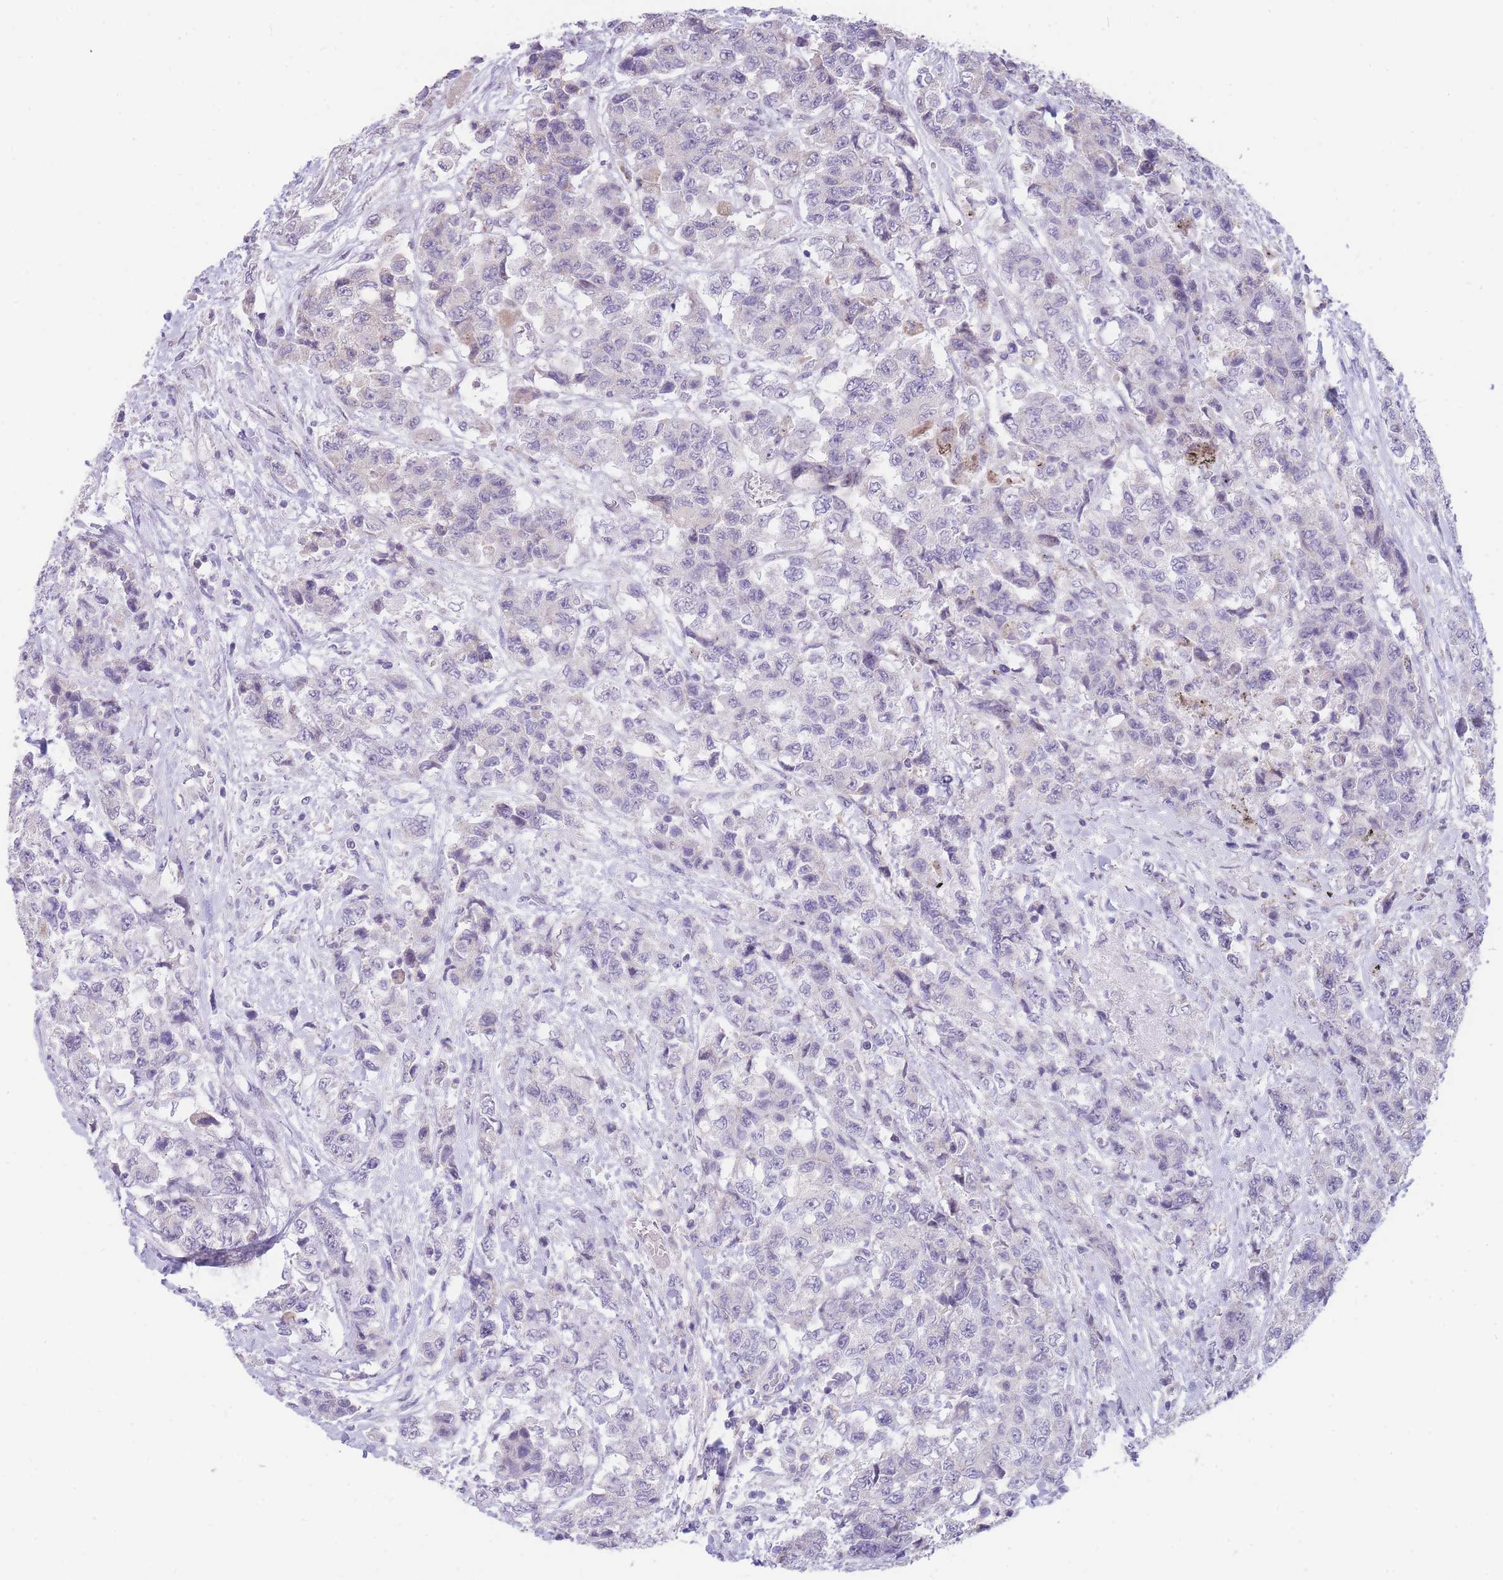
{"staining": {"intensity": "negative", "quantity": "none", "location": "none"}, "tissue": "urothelial cancer", "cell_type": "Tumor cells", "image_type": "cancer", "snomed": [{"axis": "morphology", "description": "Urothelial carcinoma, High grade"}, {"axis": "topography", "description": "Urinary bladder"}], "caption": "A photomicrograph of high-grade urothelial carcinoma stained for a protein displays no brown staining in tumor cells. Brightfield microscopy of immunohistochemistry stained with DAB (brown) and hematoxylin (blue), captured at high magnification.", "gene": "SHCBP1", "patient": {"sex": "female", "age": 78}}